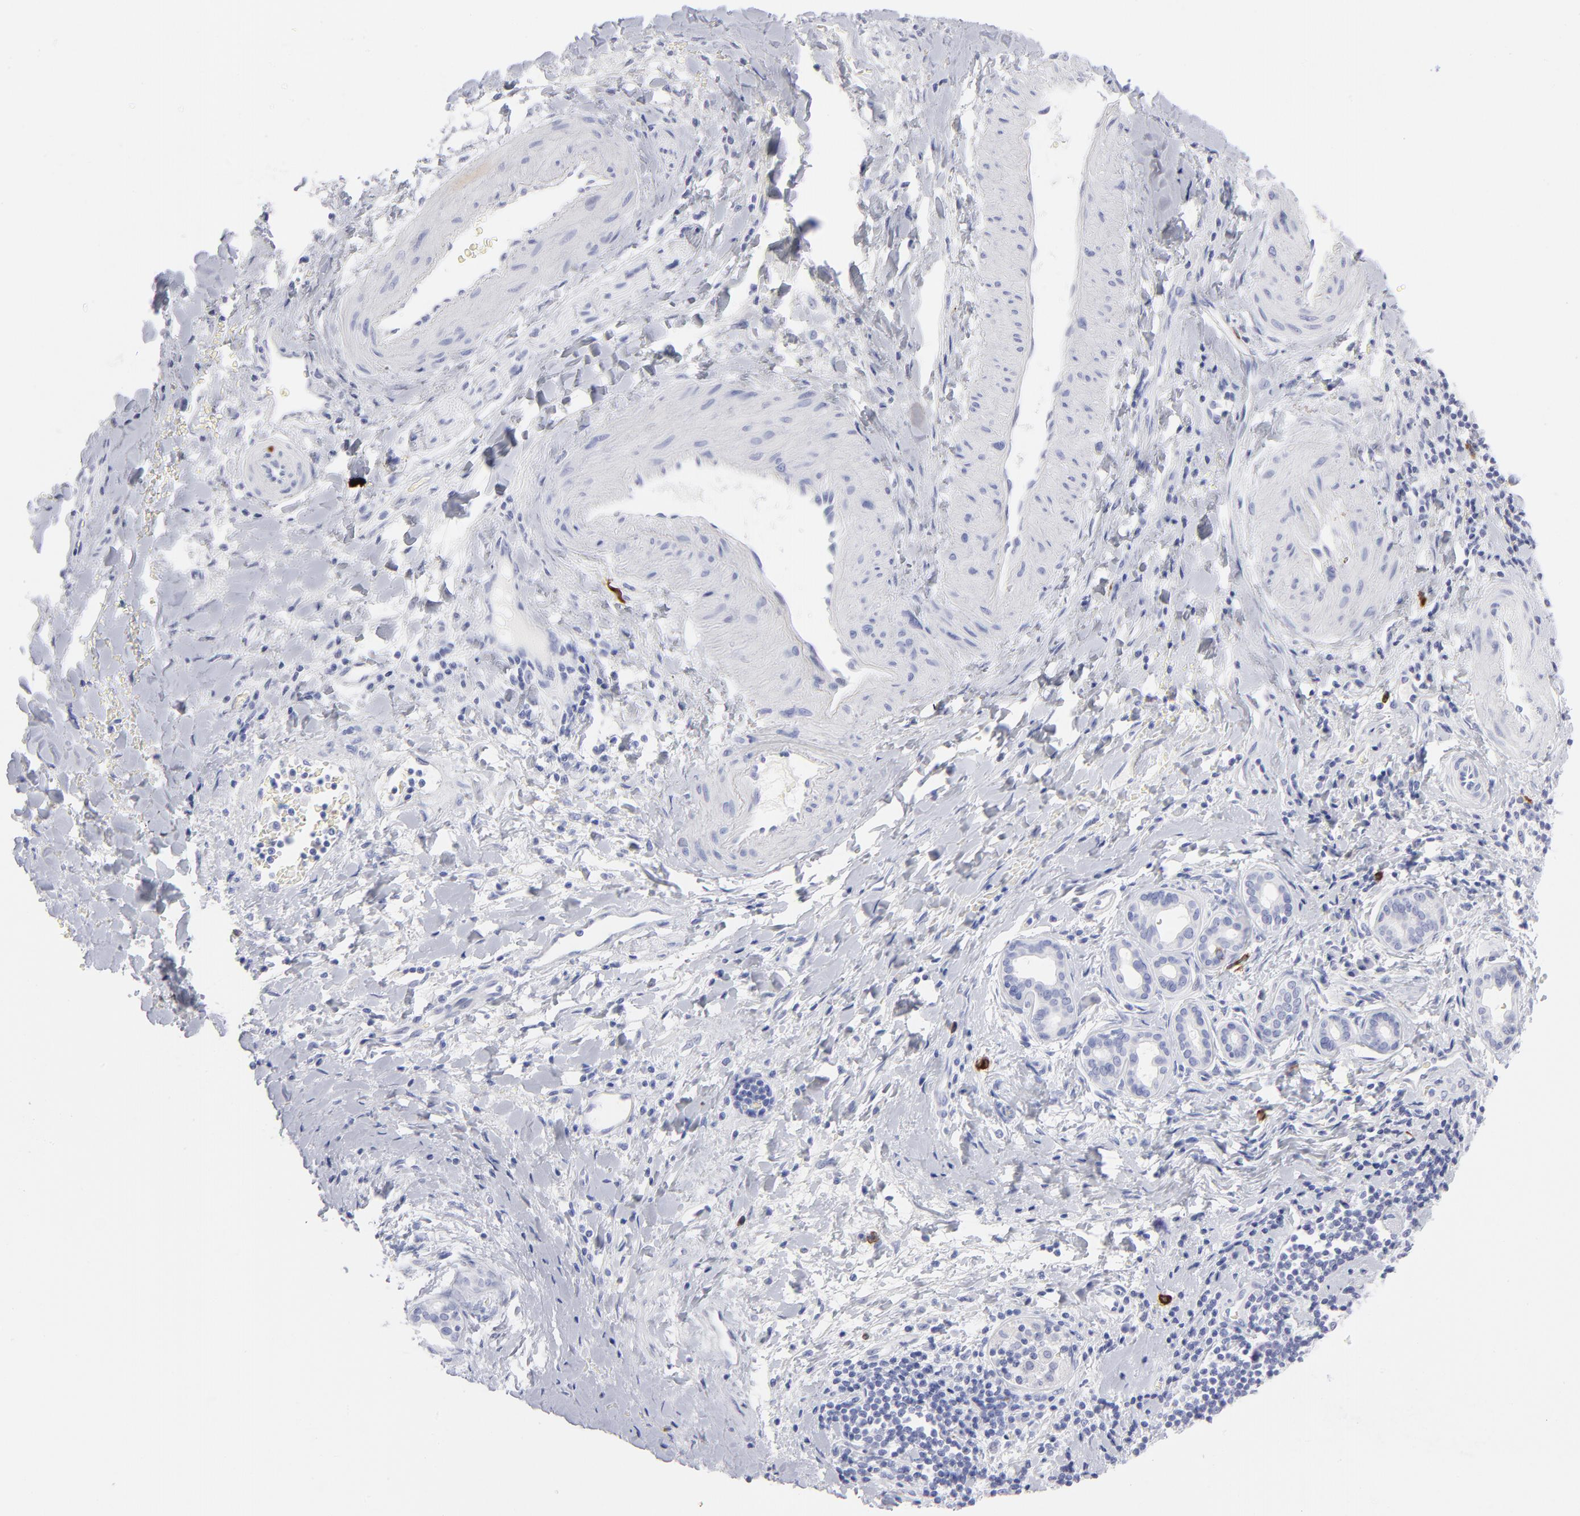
{"staining": {"intensity": "strong", "quantity": "<25%", "location": "cytoplasmic/membranous"}, "tissue": "liver cancer", "cell_type": "Tumor cells", "image_type": "cancer", "snomed": [{"axis": "morphology", "description": "Cholangiocarcinoma"}, {"axis": "topography", "description": "Liver"}], "caption": "Liver cancer (cholangiocarcinoma) was stained to show a protein in brown. There is medium levels of strong cytoplasmic/membranous staining in about <25% of tumor cells.", "gene": "CCNB1", "patient": {"sex": "male", "age": 57}}